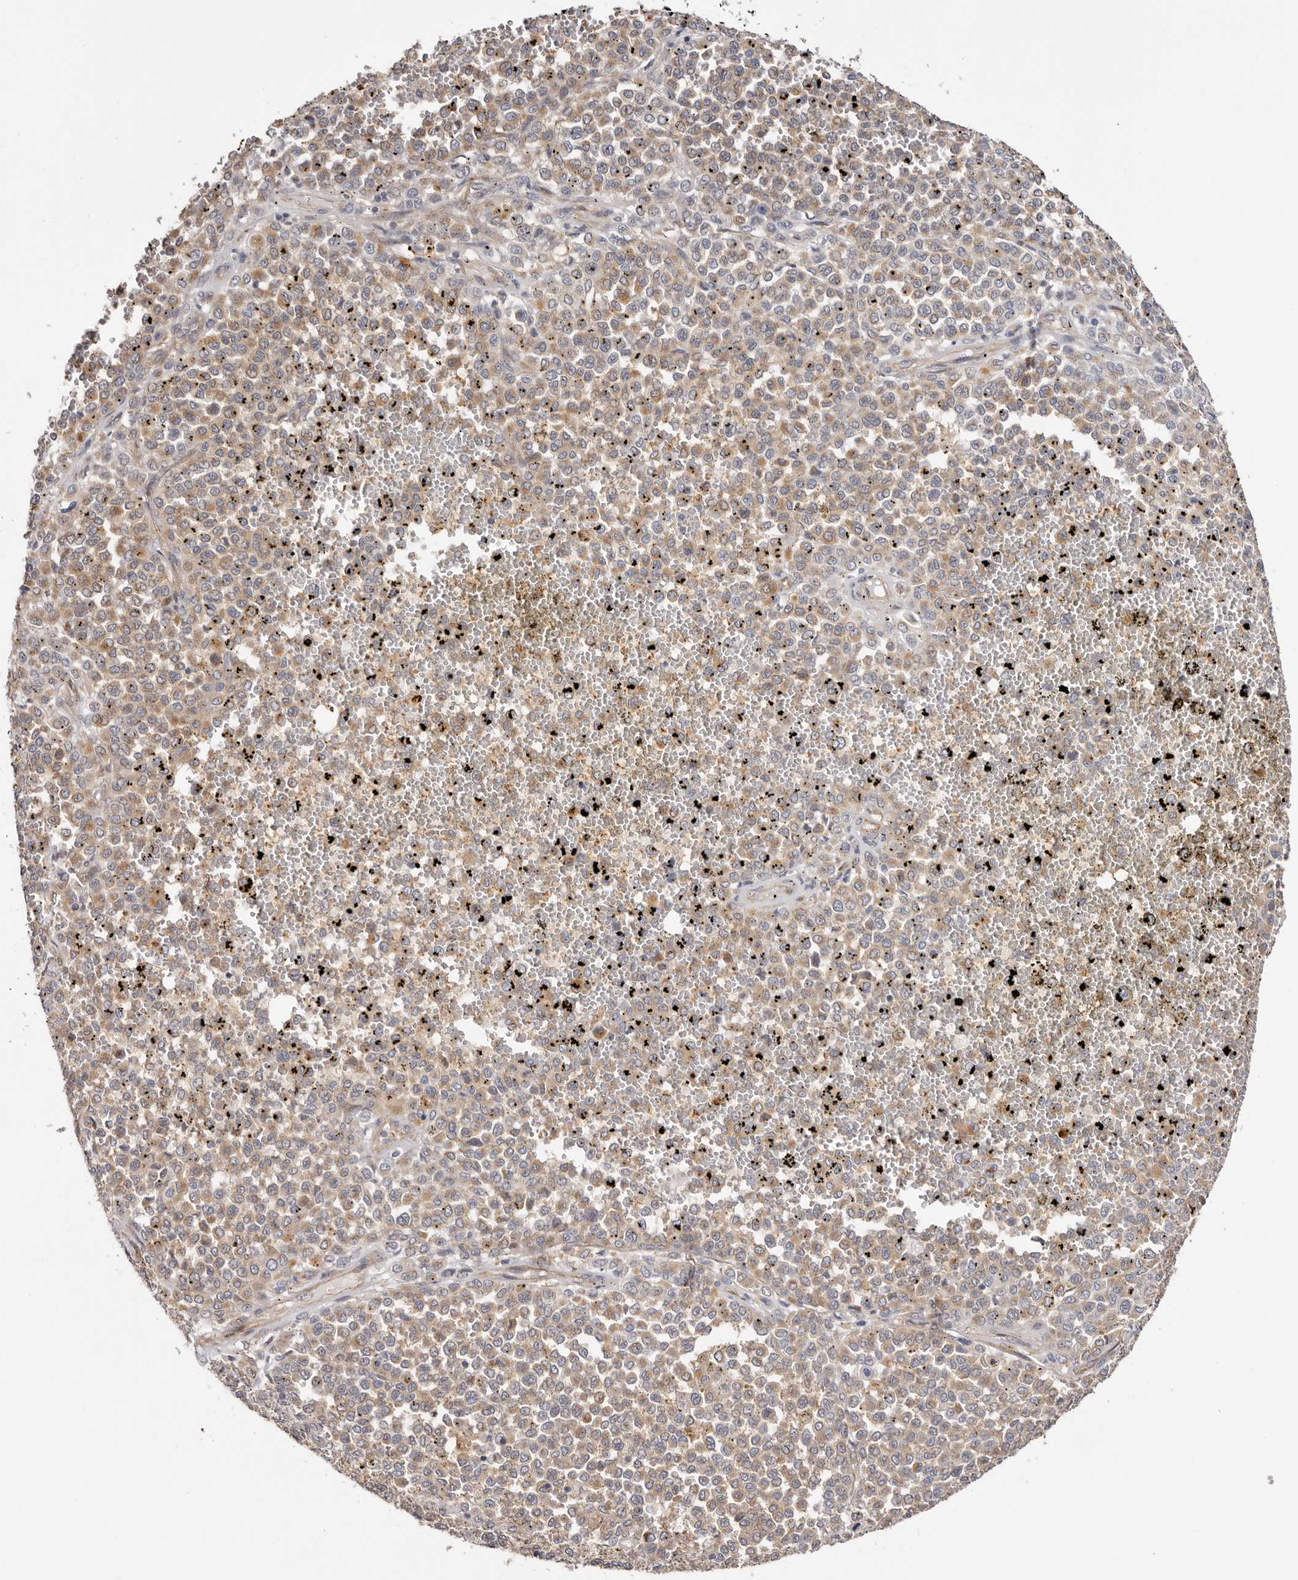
{"staining": {"intensity": "weak", "quantity": ">75%", "location": "cytoplasmic/membranous"}, "tissue": "melanoma", "cell_type": "Tumor cells", "image_type": "cancer", "snomed": [{"axis": "morphology", "description": "Malignant melanoma, Metastatic site"}, {"axis": "topography", "description": "Pancreas"}], "caption": "The micrograph shows a brown stain indicating the presence of a protein in the cytoplasmic/membranous of tumor cells in melanoma.", "gene": "PANK4", "patient": {"sex": "female", "age": 30}}